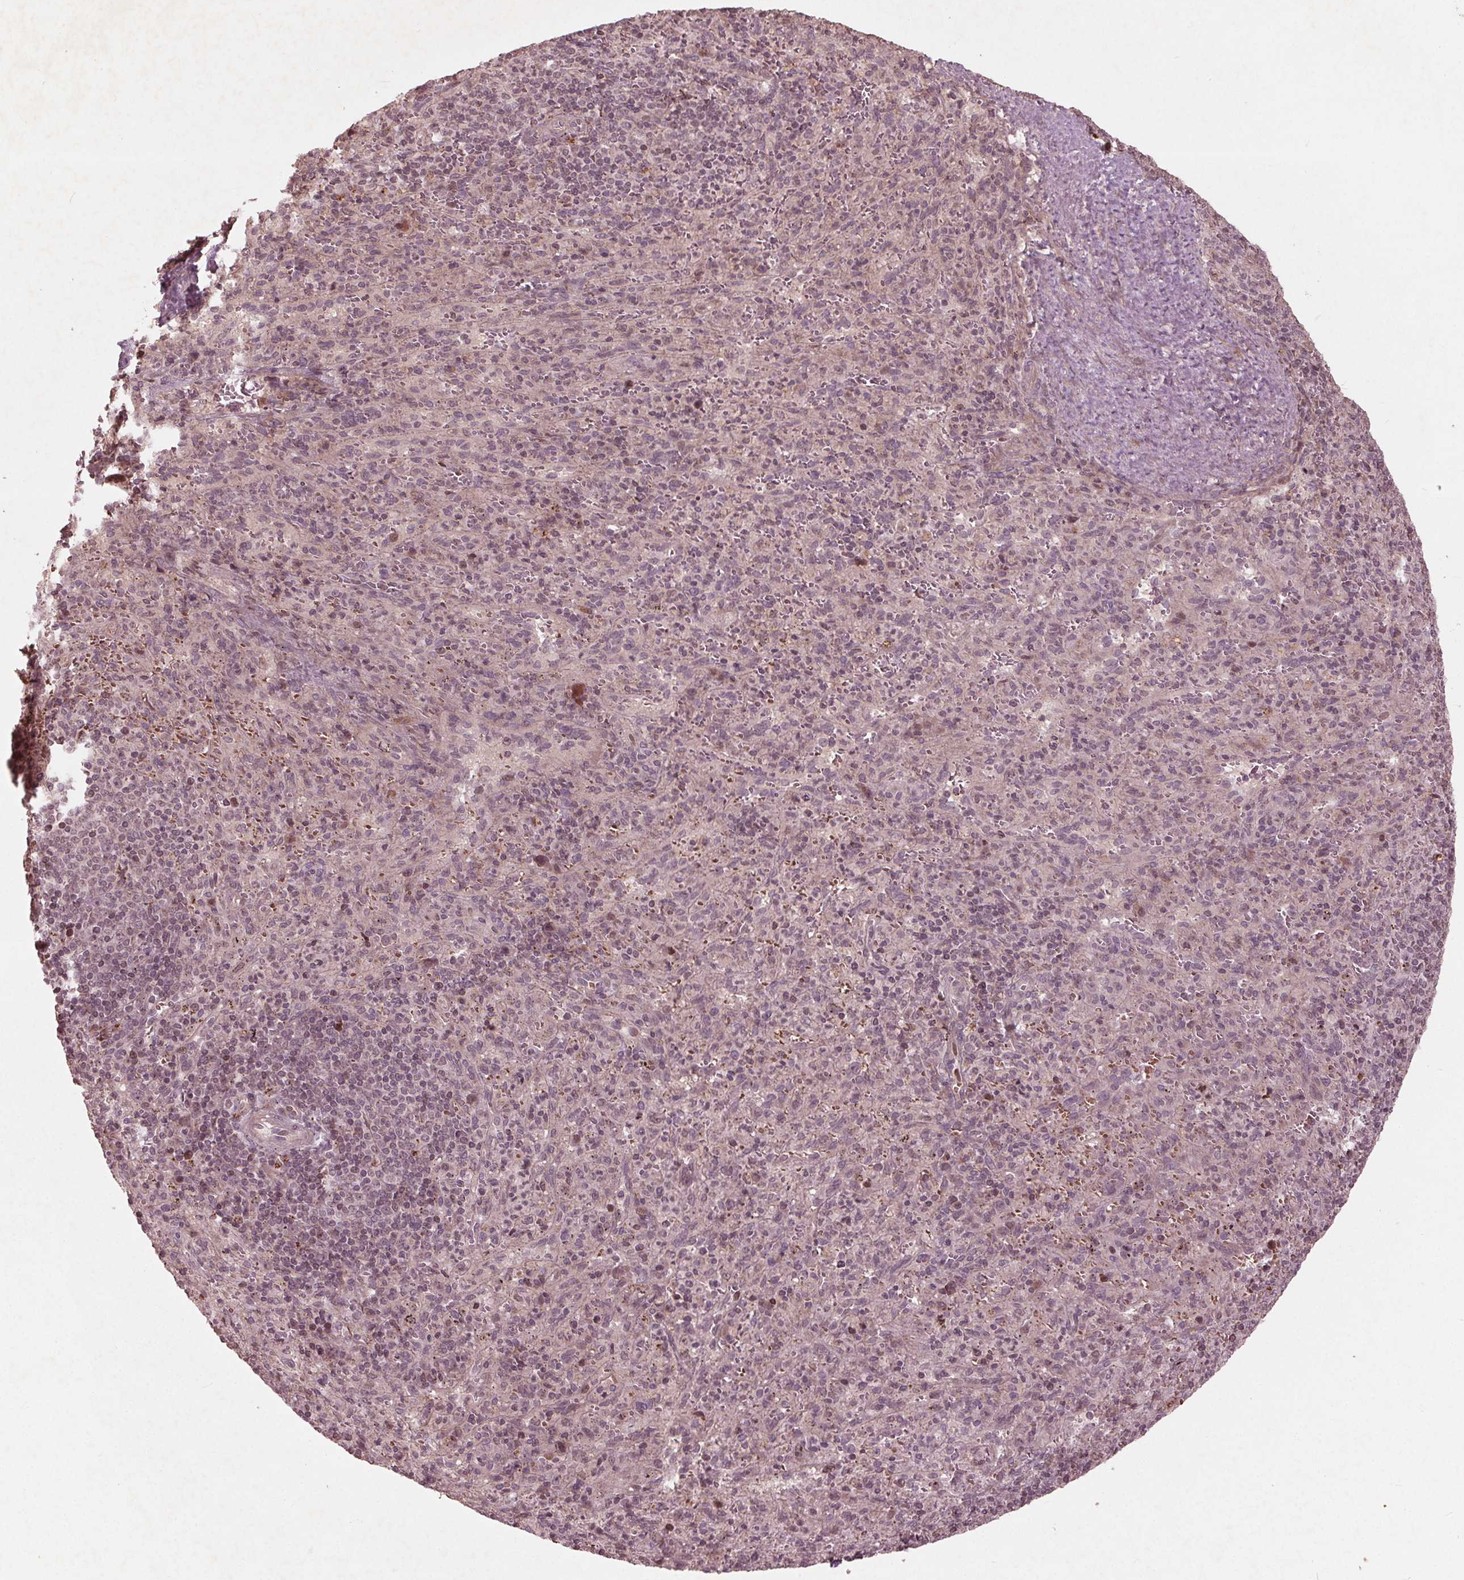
{"staining": {"intensity": "negative", "quantity": "none", "location": "none"}, "tissue": "spleen", "cell_type": "Cells in red pulp", "image_type": "normal", "snomed": [{"axis": "morphology", "description": "Normal tissue, NOS"}, {"axis": "topography", "description": "Spleen"}], "caption": "Protein analysis of benign spleen shows no significant staining in cells in red pulp. (DAB (3,3'-diaminobenzidine) immunohistochemistry (IHC), high magnification).", "gene": "CDKL4", "patient": {"sex": "male", "age": 57}}